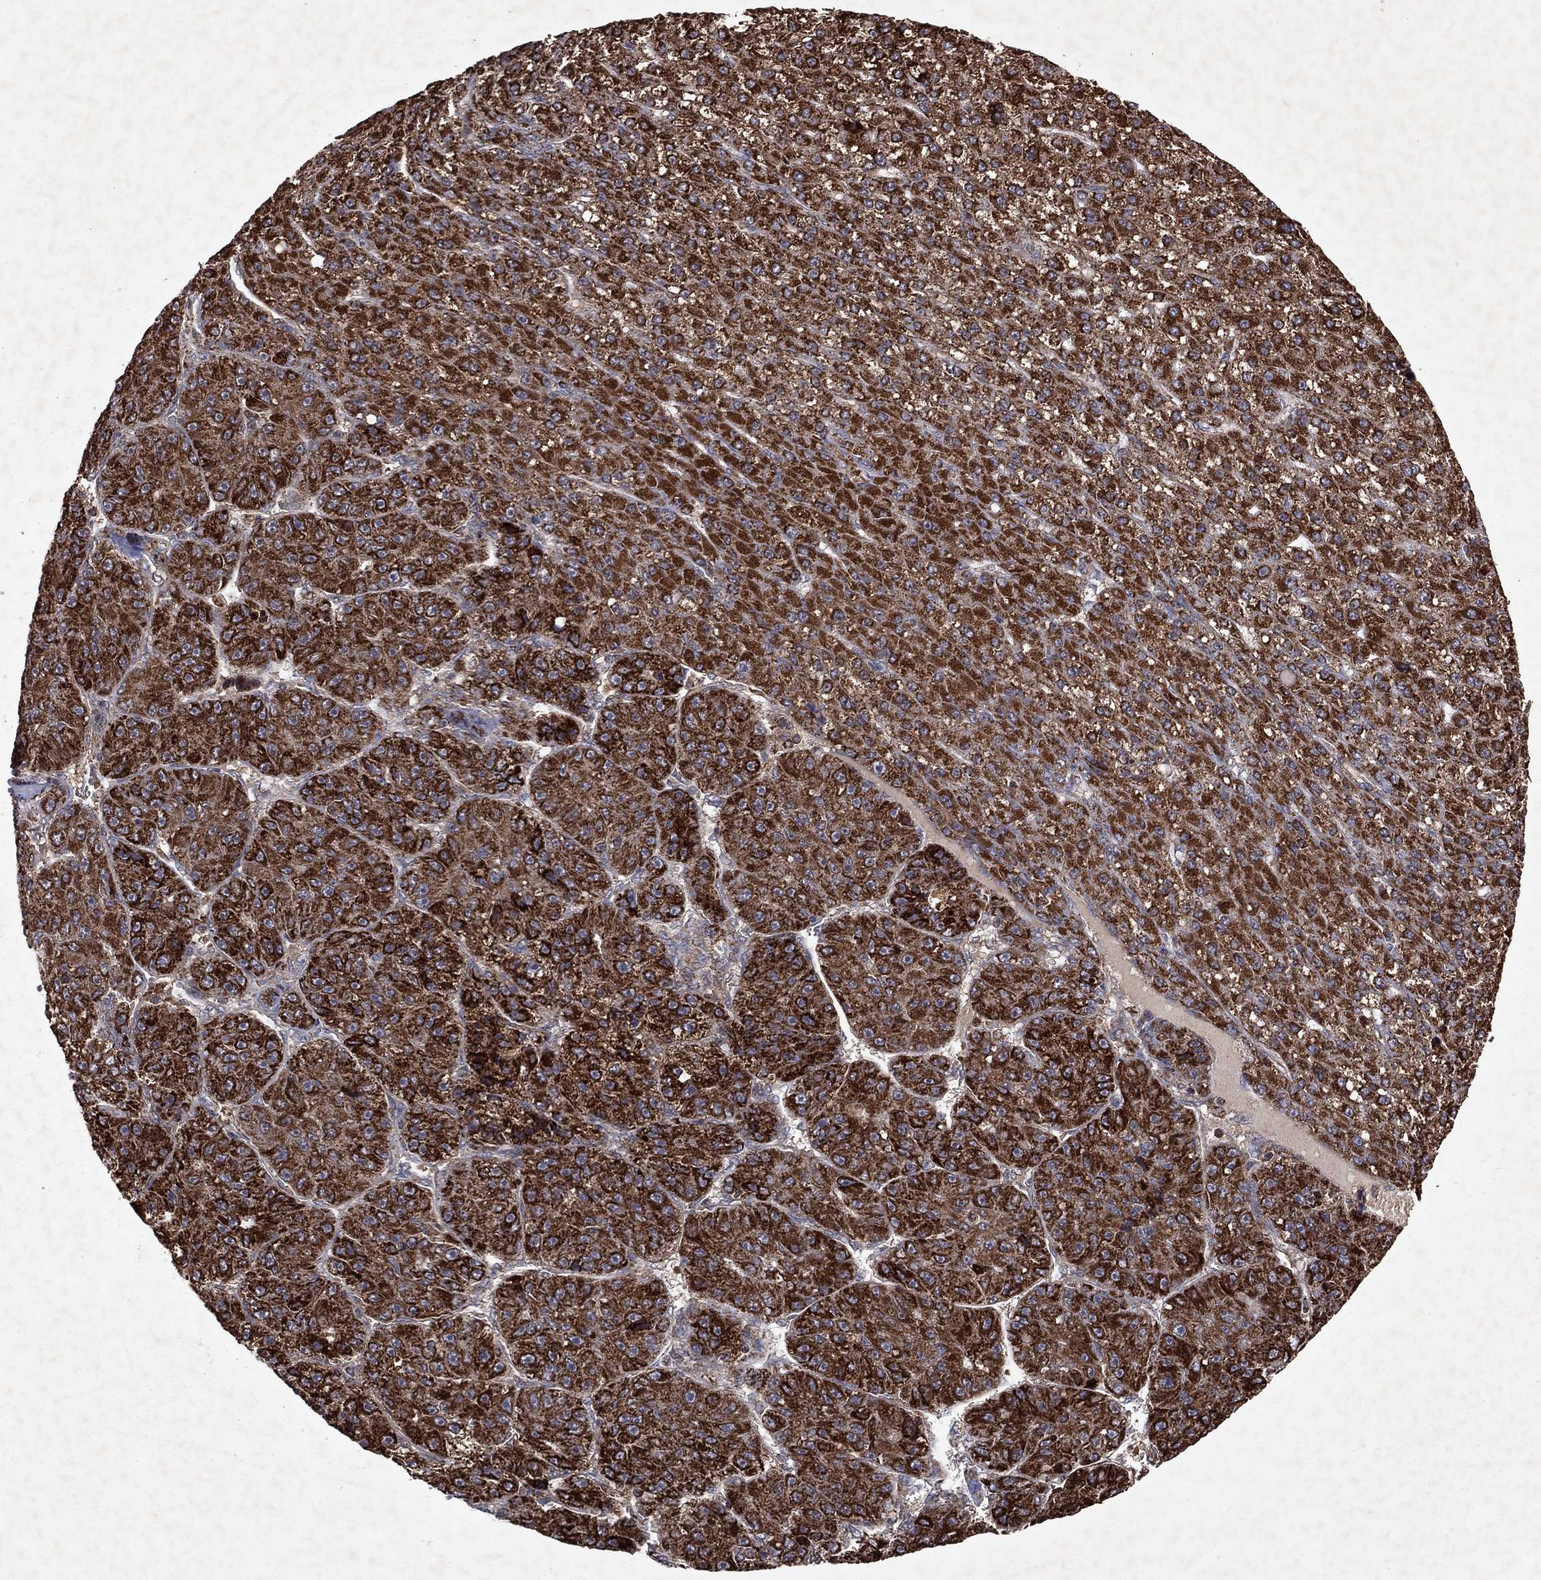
{"staining": {"intensity": "strong", "quantity": ">75%", "location": "cytoplasmic/membranous"}, "tissue": "liver cancer", "cell_type": "Tumor cells", "image_type": "cancer", "snomed": [{"axis": "morphology", "description": "Carcinoma, Hepatocellular, NOS"}, {"axis": "topography", "description": "Liver"}], "caption": "Liver cancer (hepatocellular carcinoma) was stained to show a protein in brown. There is high levels of strong cytoplasmic/membranous staining in about >75% of tumor cells. (Brightfield microscopy of DAB IHC at high magnification).", "gene": "PYROXD2", "patient": {"sex": "male", "age": 67}}